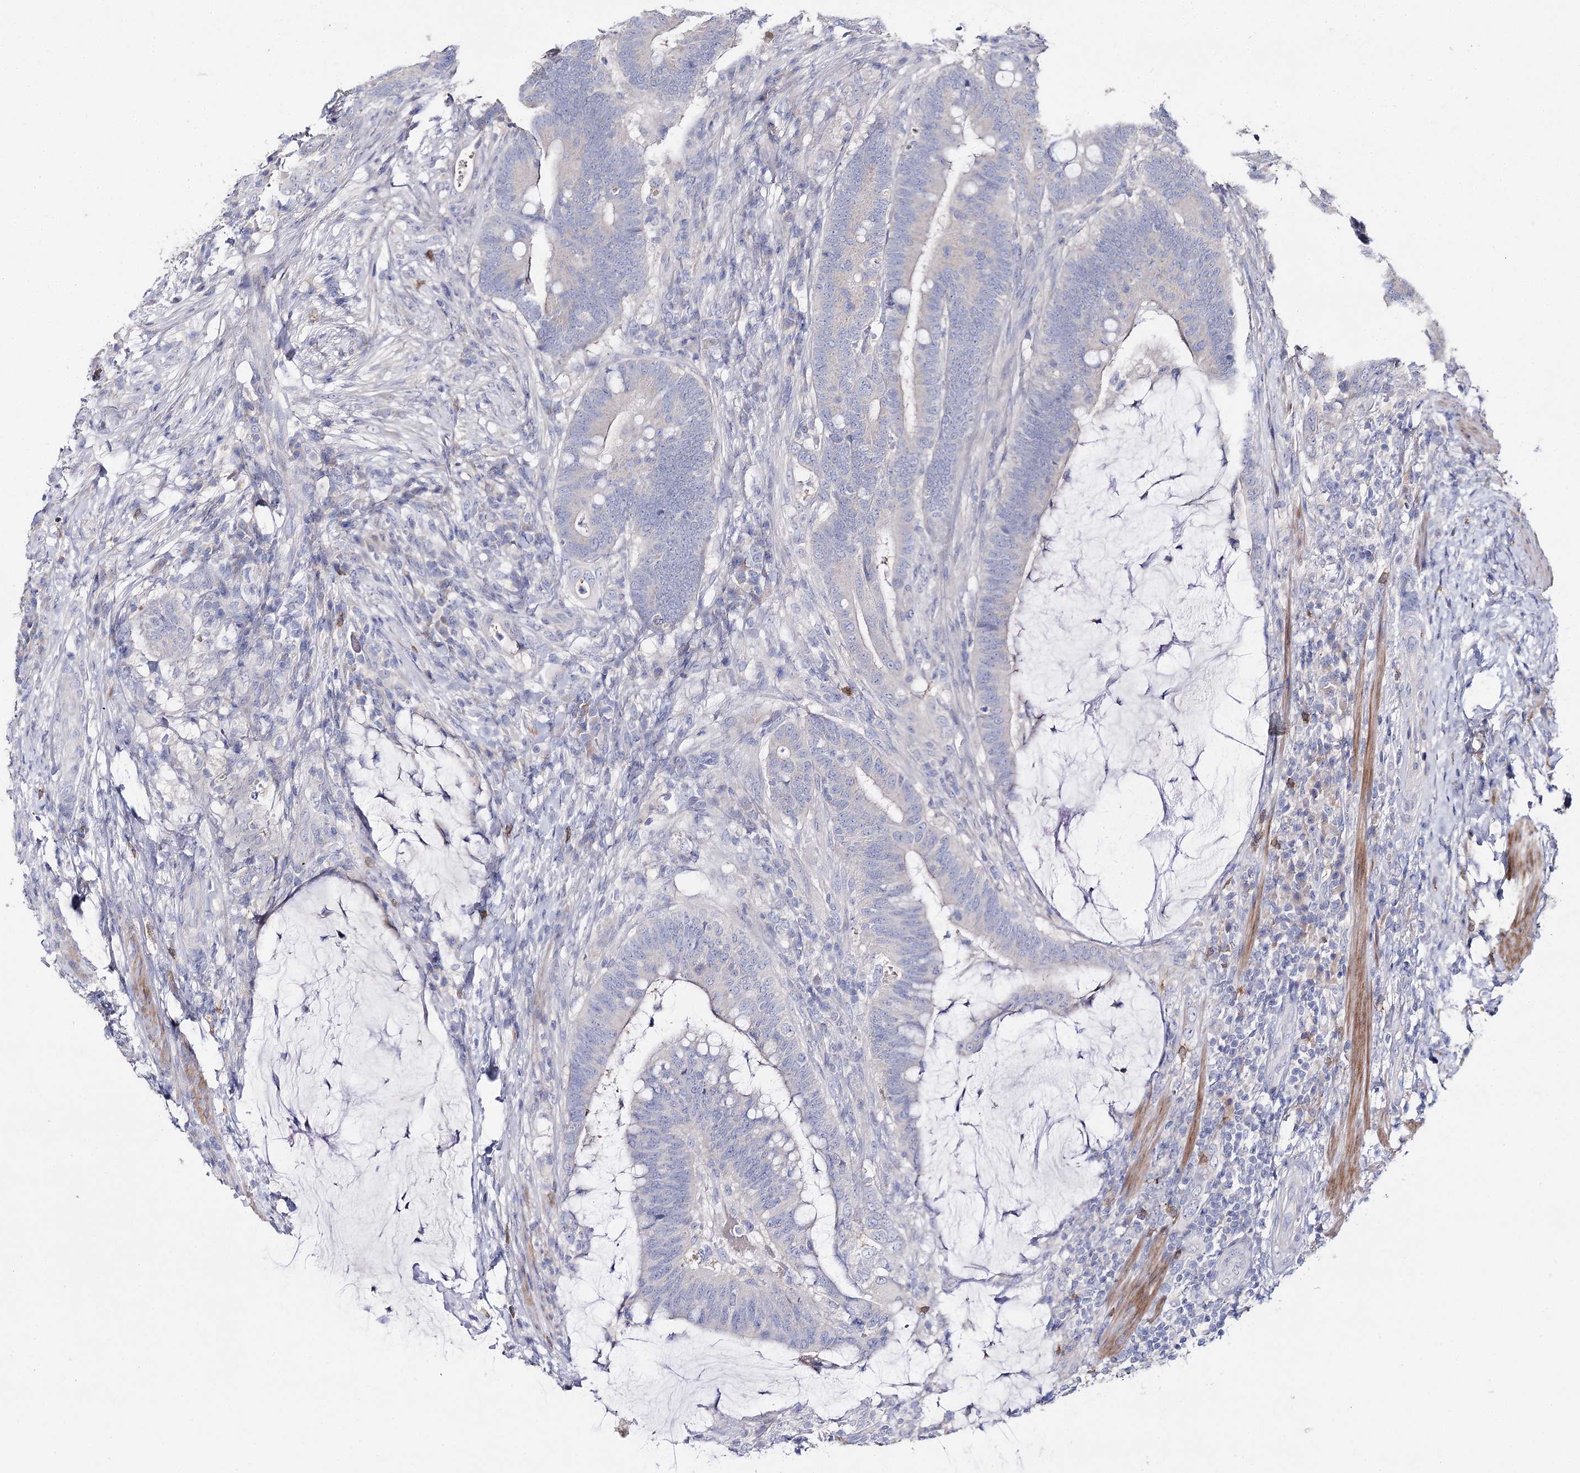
{"staining": {"intensity": "negative", "quantity": "none", "location": "none"}, "tissue": "colorectal cancer", "cell_type": "Tumor cells", "image_type": "cancer", "snomed": [{"axis": "morphology", "description": "Adenocarcinoma, NOS"}, {"axis": "topography", "description": "Colon"}], "caption": "Immunohistochemistry (IHC) of adenocarcinoma (colorectal) exhibits no expression in tumor cells.", "gene": "NRAP", "patient": {"sex": "female", "age": 66}}